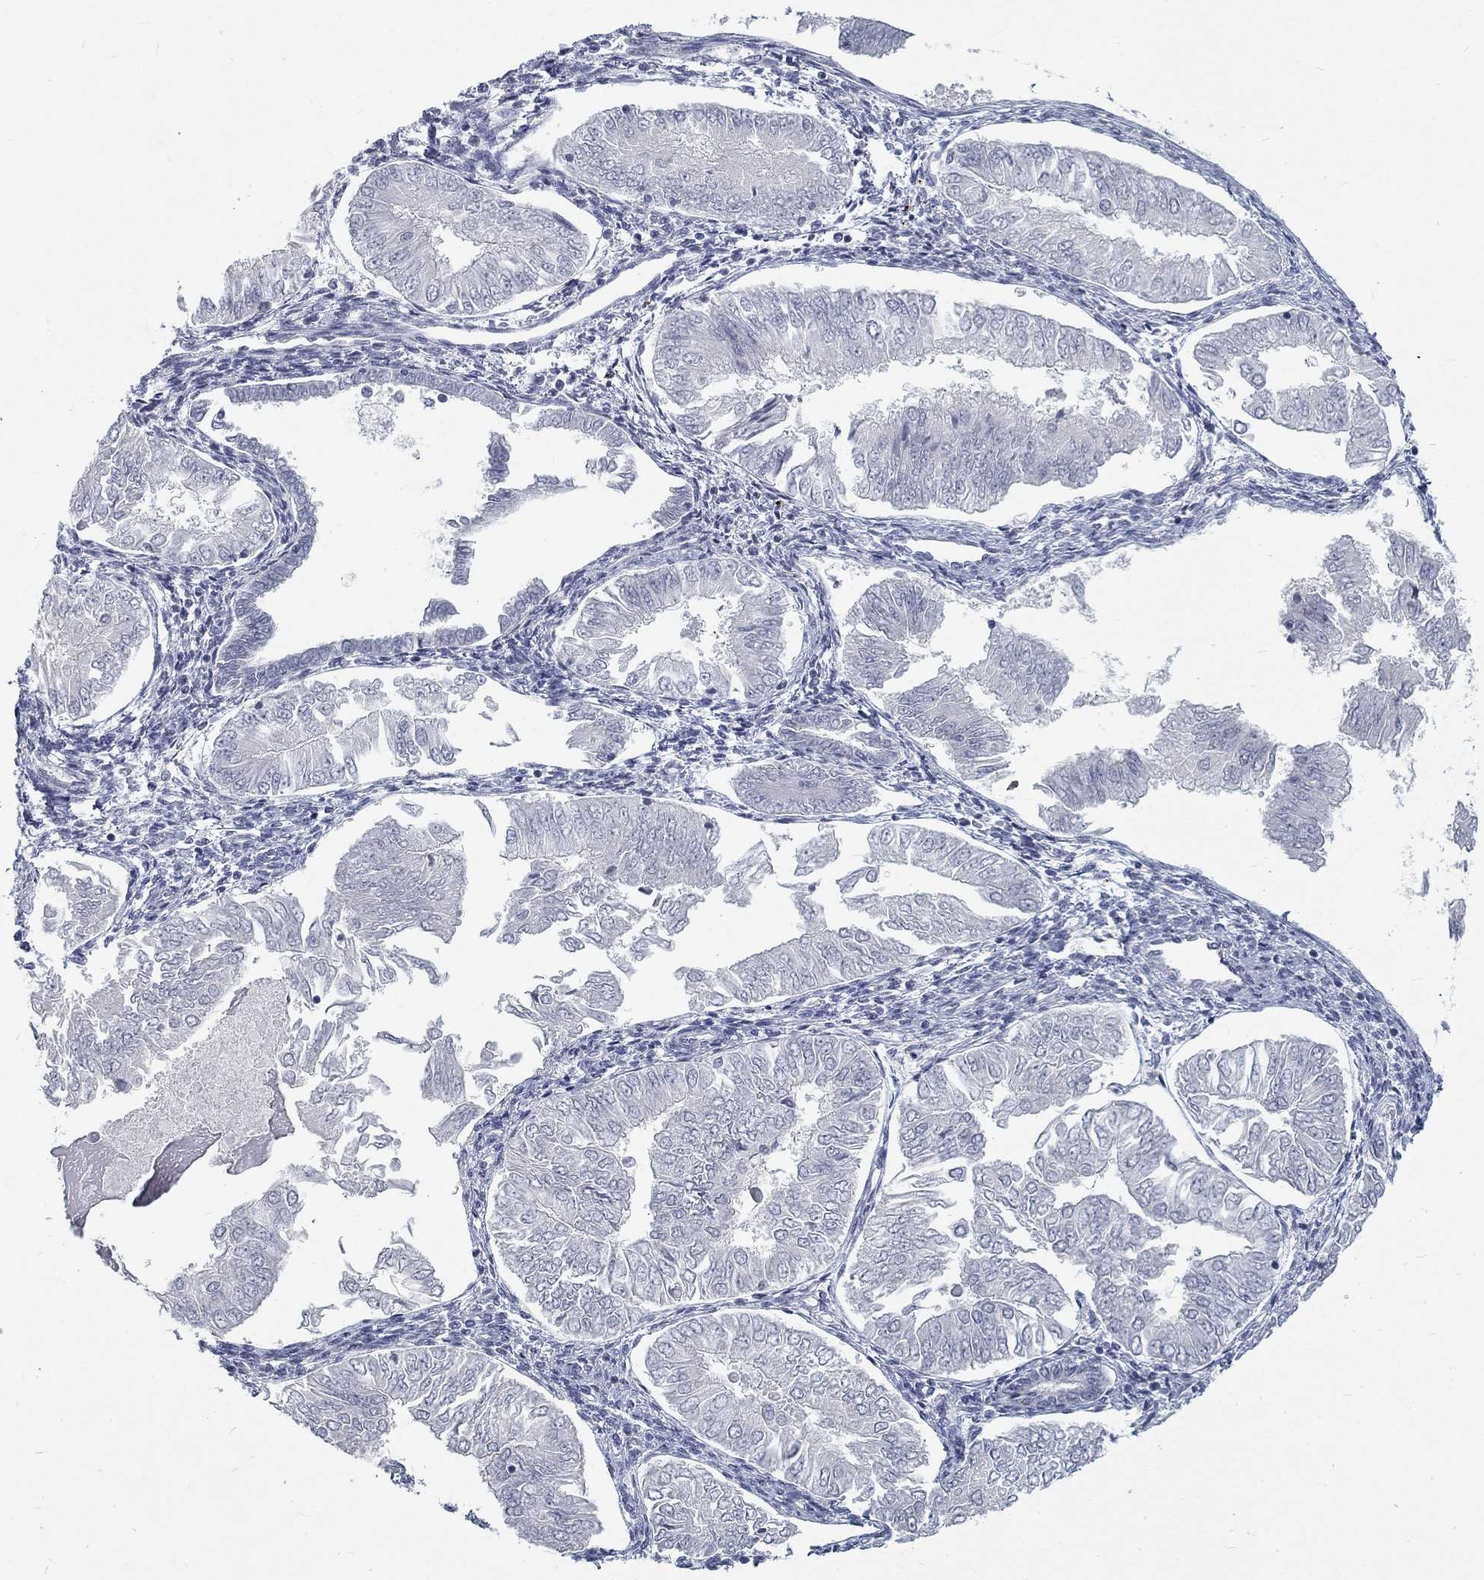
{"staining": {"intensity": "negative", "quantity": "none", "location": "none"}, "tissue": "endometrial cancer", "cell_type": "Tumor cells", "image_type": "cancer", "snomed": [{"axis": "morphology", "description": "Adenocarcinoma, NOS"}, {"axis": "topography", "description": "Endometrium"}], "caption": "Immunohistochemistry of adenocarcinoma (endometrial) shows no expression in tumor cells. (DAB immunohistochemistry, high magnification).", "gene": "ATP1A3", "patient": {"sex": "female", "age": 53}}